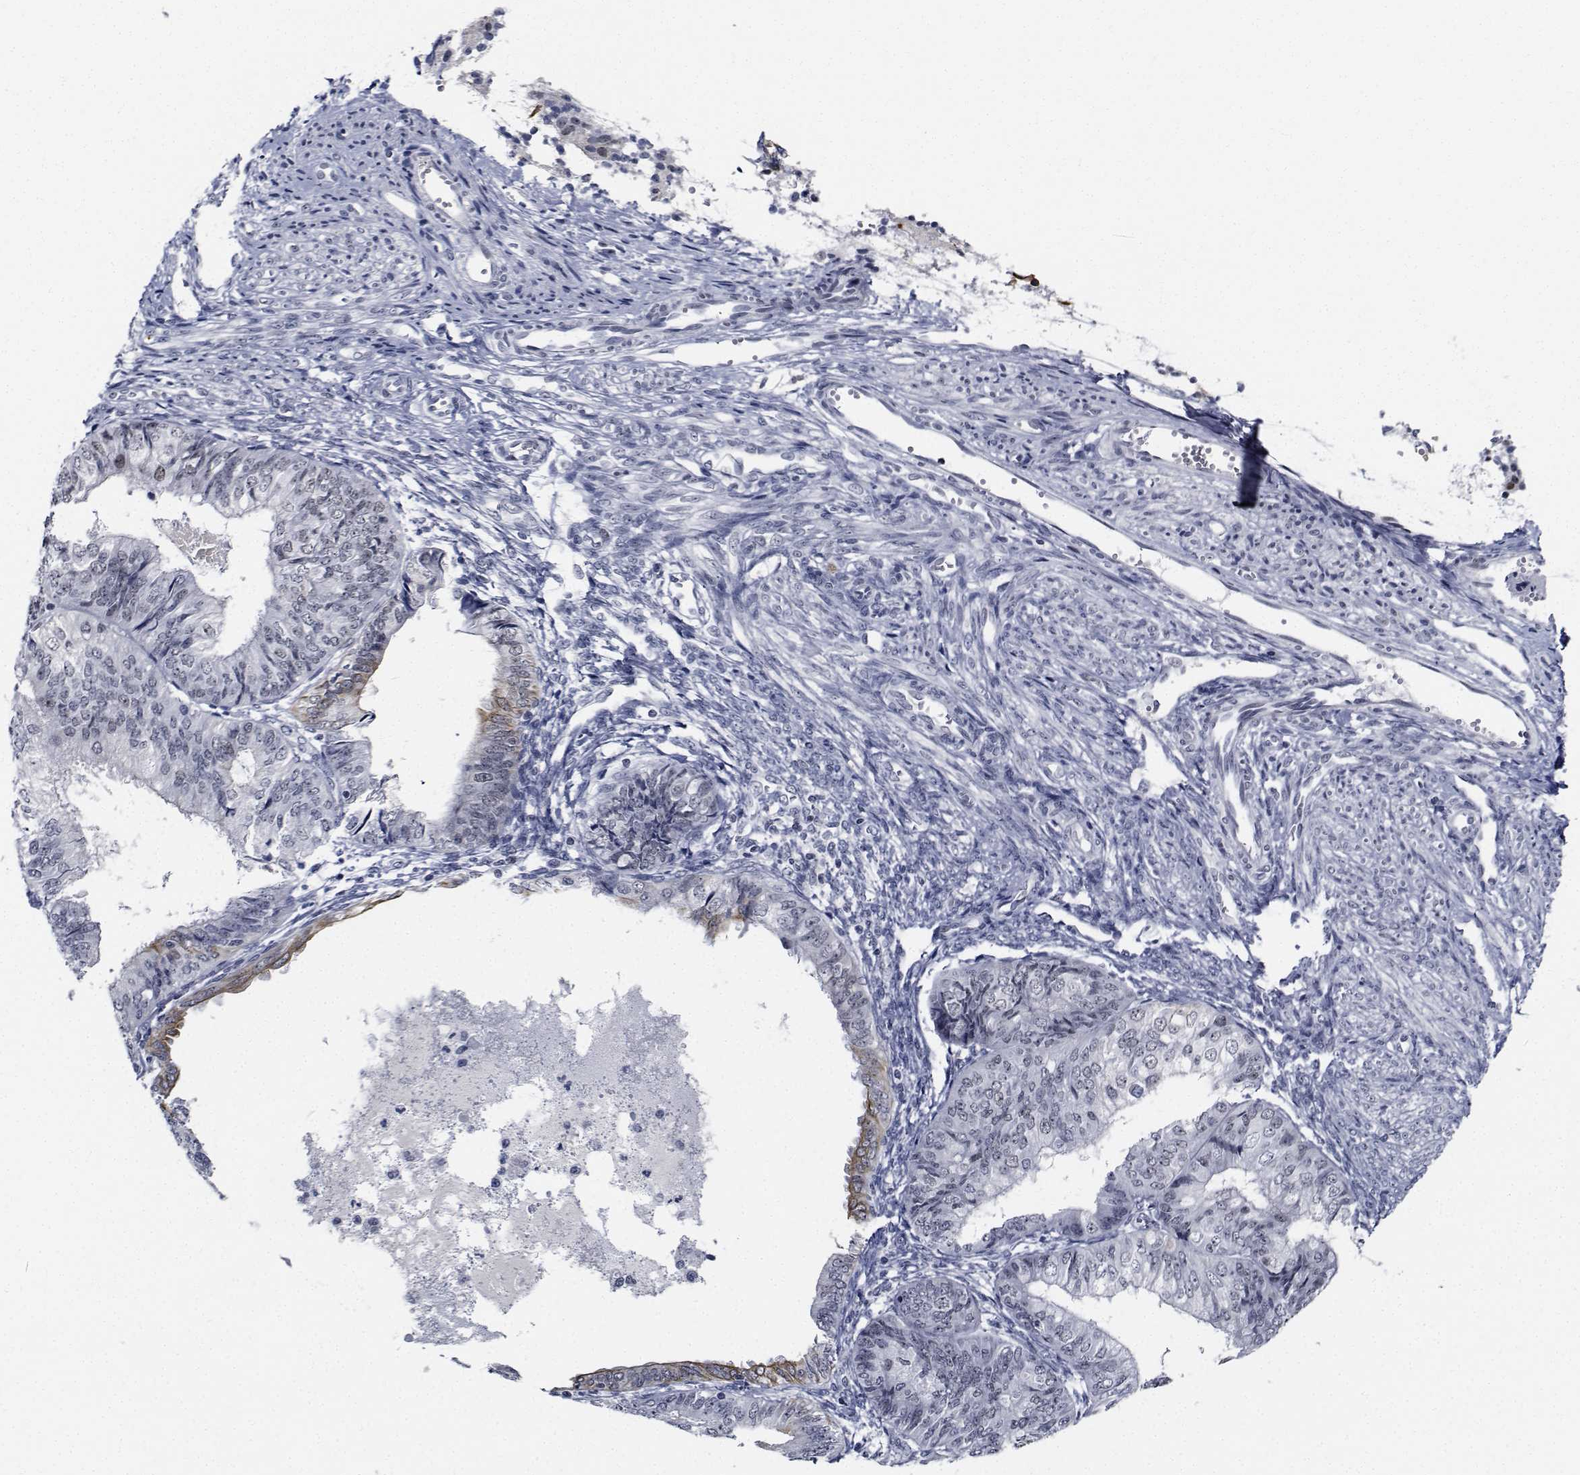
{"staining": {"intensity": "negative", "quantity": "none", "location": "none"}, "tissue": "endometrial cancer", "cell_type": "Tumor cells", "image_type": "cancer", "snomed": [{"axis": "morphology", "description": "Adenocarcinoma, NOS"}, {"axis": "topography", "description": "Endometrium"}], "caption": "Immunohistochemistry image of human adenocarcinoma (endometrial) stained for a protein (brown), which displays no positivity in tumor cells. (DAB (3,3'-diaminobenzidine) IHC, high magnification).", "gene": "NVL", "patient": {"sex": "female", "age": 58}}